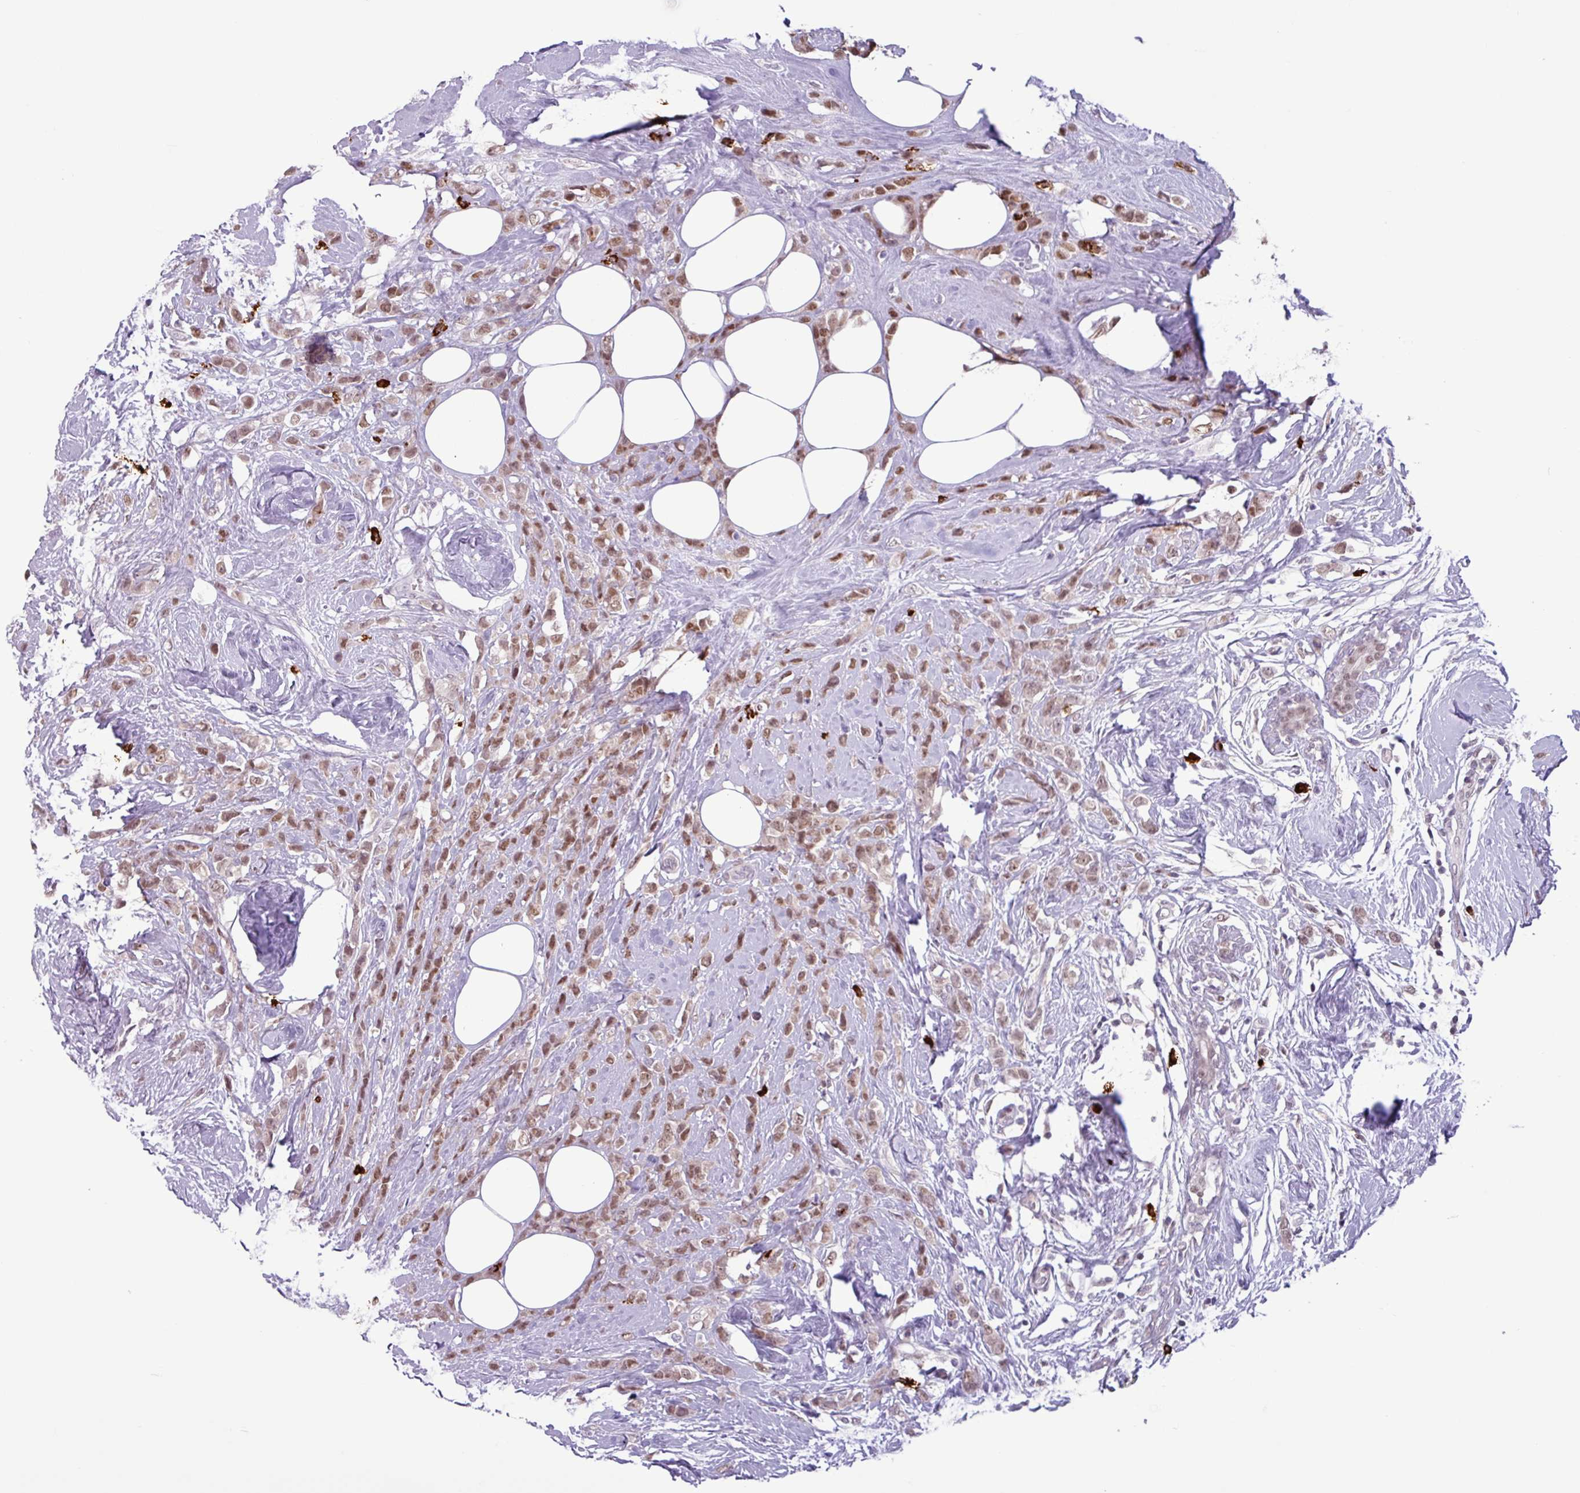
{"staining": {"intensity": "moderate", "quantity": ">75%", "location": "nuclear"}, "tissue": "breast cancer", "cell_type": "Tumor cells", "image_type": "cancer", "snomed": [{"axis": "morphology", "description": "Duct carcinoma"}, {"axis": "topography", "description": "Breast"}], "caption": "Immunohistochemical staining of human intraductal carcinoma (breast) reveals moderate nuclear protein expression in approximately >75% of tumor cells.", "gene": "NOTCH2", "patient": {"sex": "female", "age": 80}}